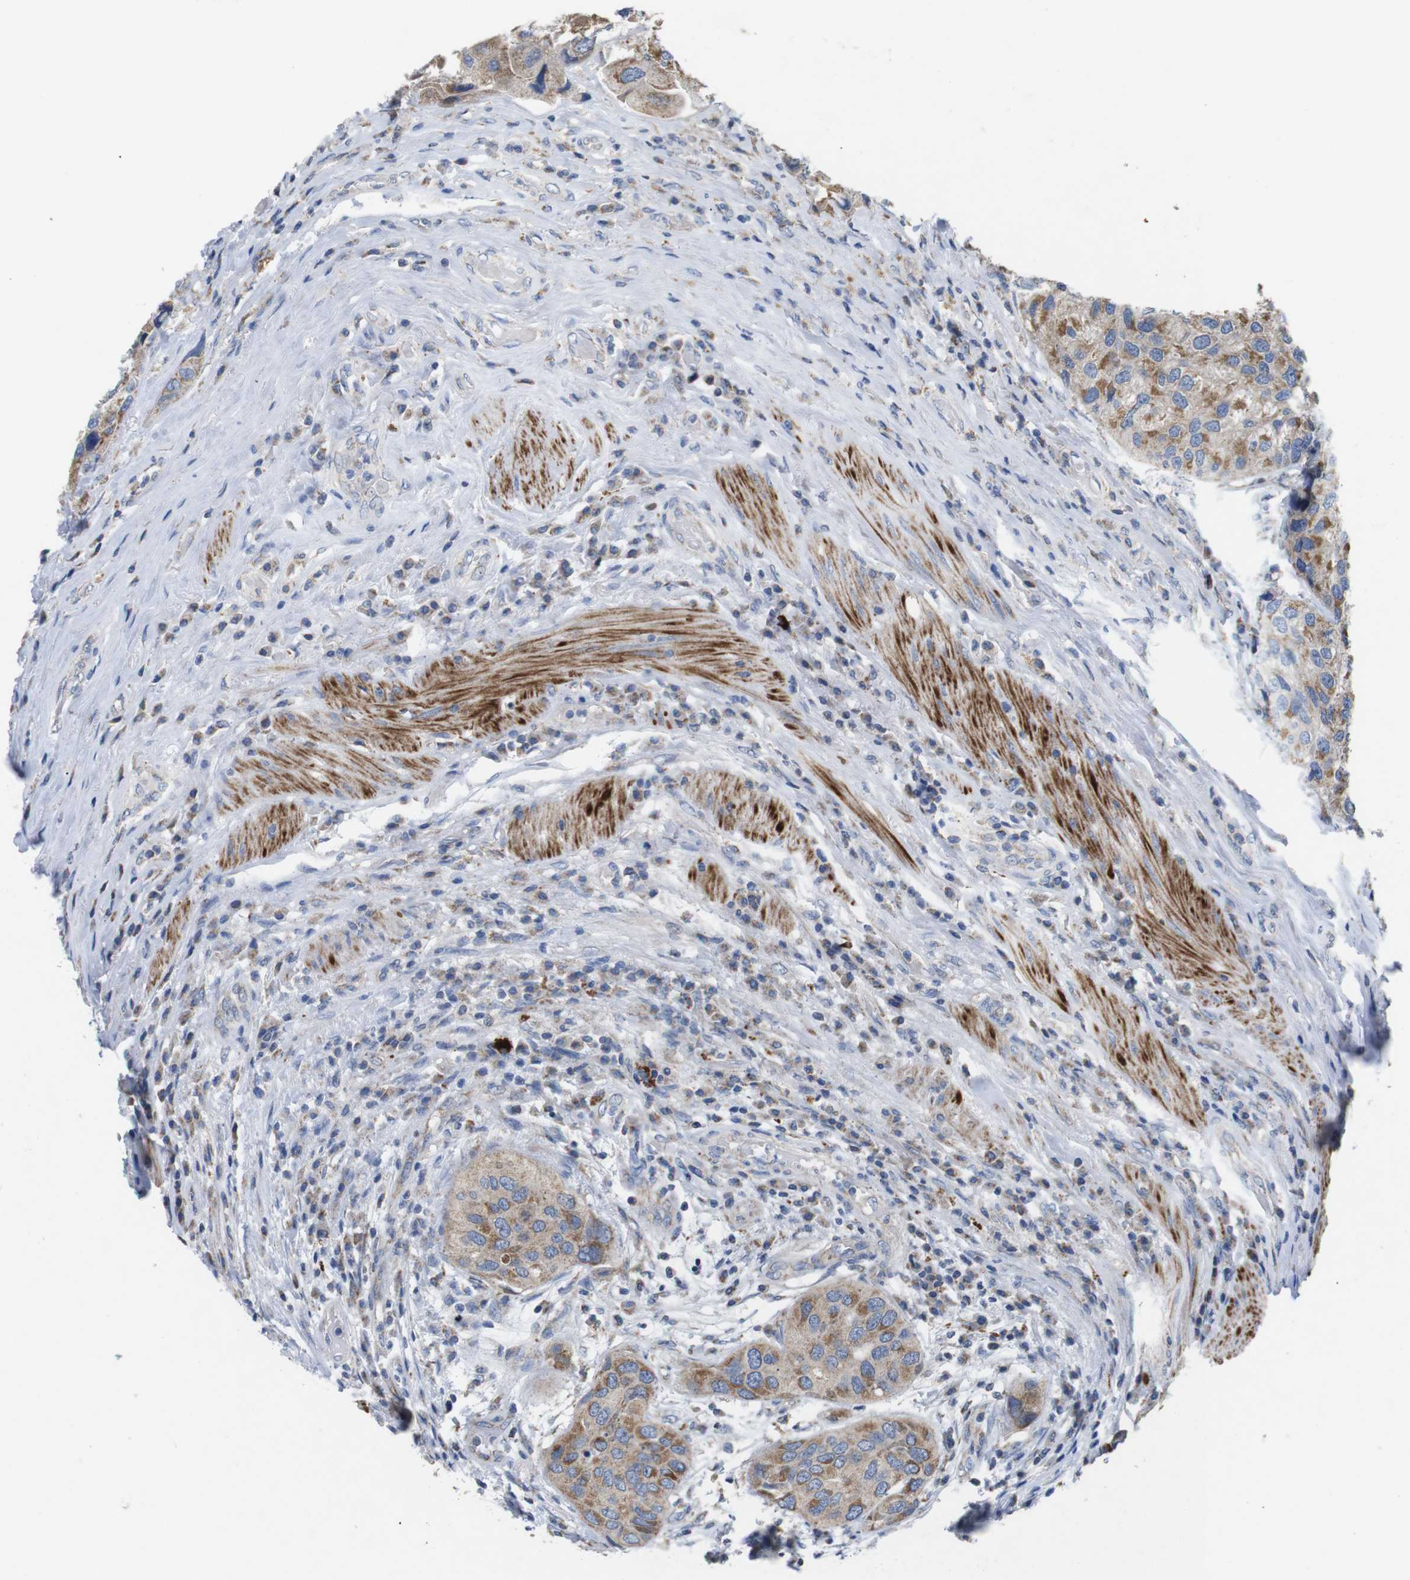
{"staining": {"intensity": "moderate", "quantity": "25%-75%", "location": "cytoplasmic/membranous"}, "tissue": "urothelial cancer", "cell_type": "Tumor cells", "image_type": "cancer", "snomed": [{"axis": "morphology", "description": "Urothelial carcinoma, High grade"}, {"axis": "topography", "description": "Urinary bladder"}], "caption": "An image of urothelial cancer stained for a protein displays moderate cytoplasmic/membranous brown staining in tumor cells. (DAB (3,3'-diaminobenzidine) IHC with brightfield microscopy, high magnification).", "gene": "F2RL1", "patient": {"sex": "female", "age": 64}}